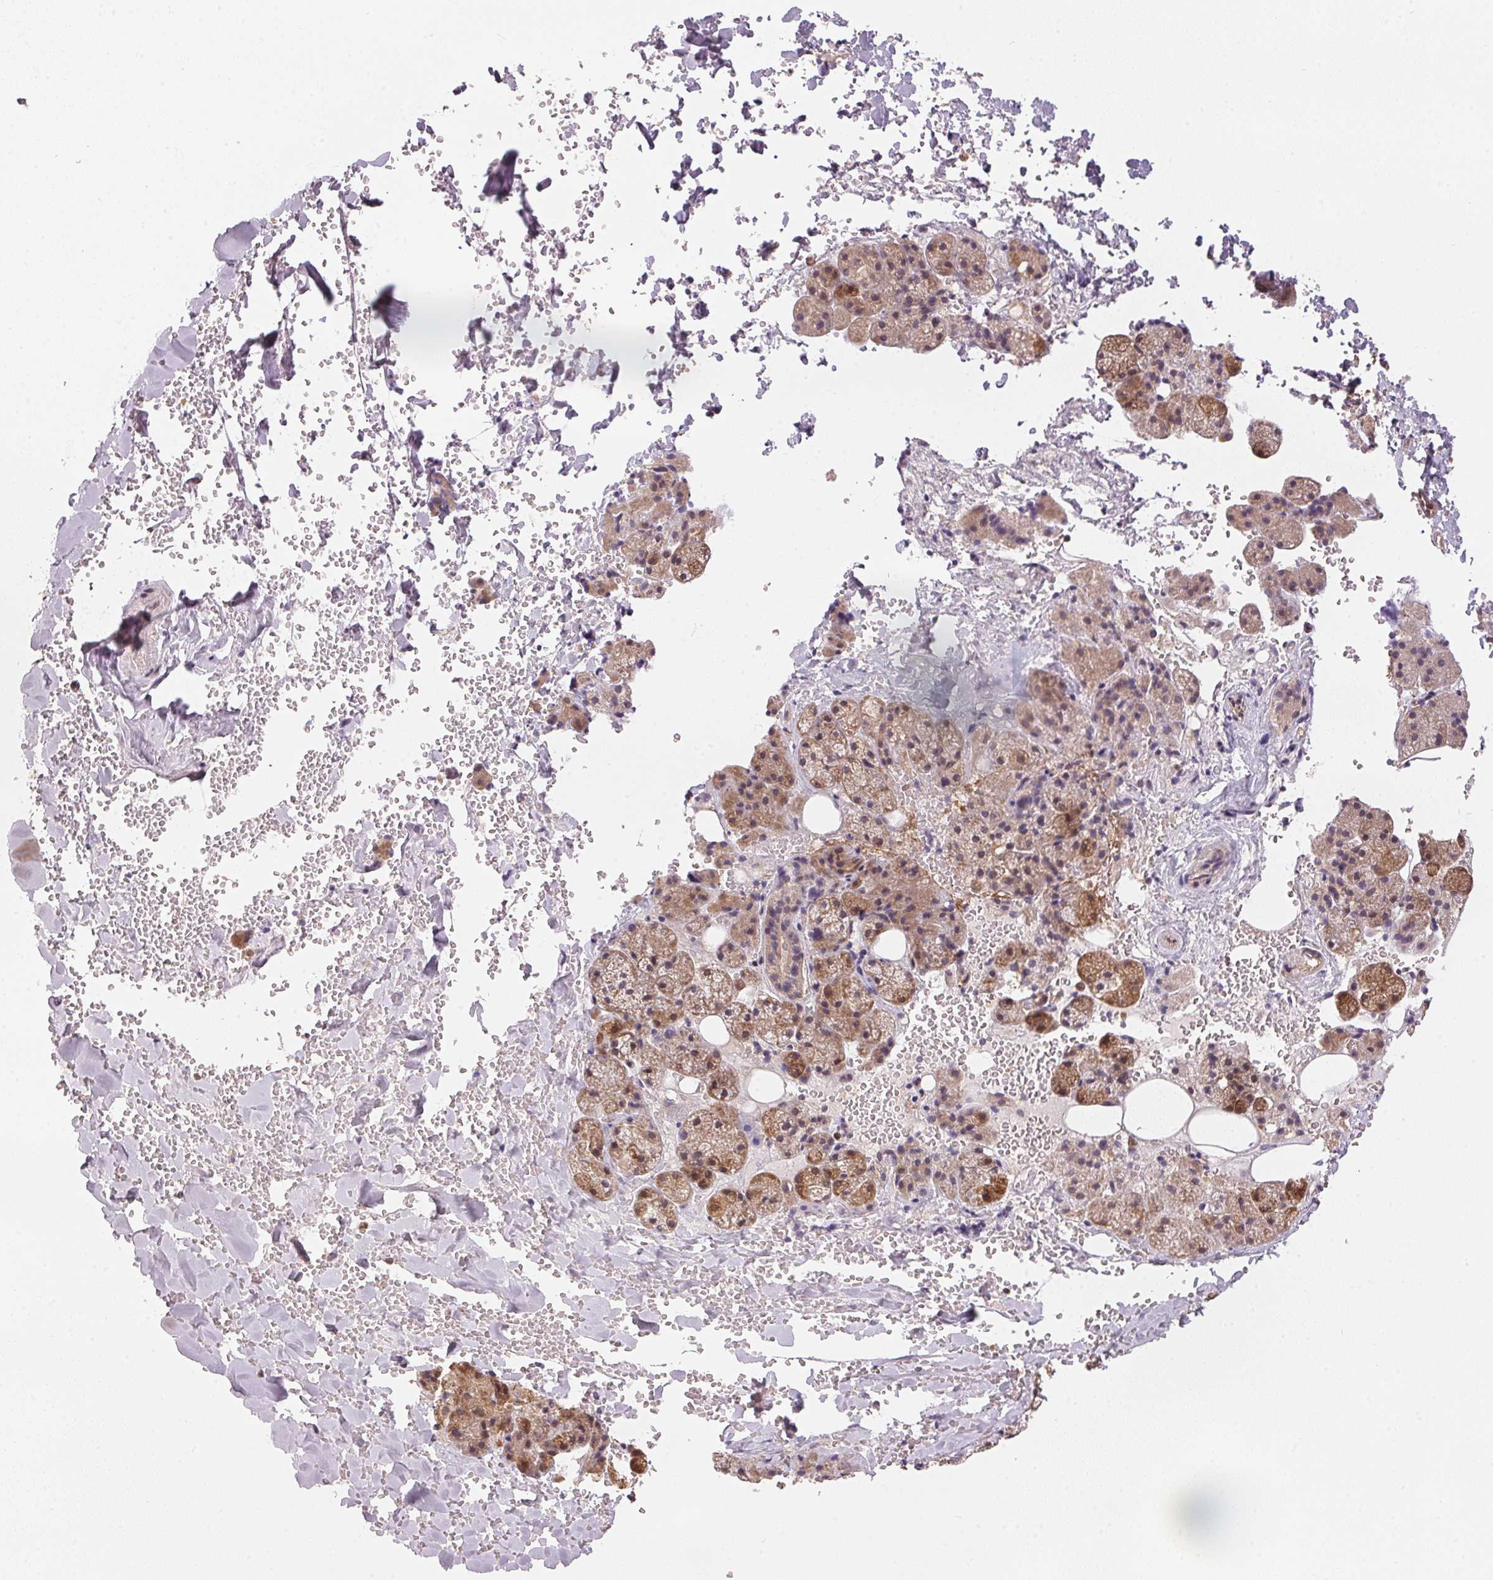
{"staining": {"intensity": "moderate", "quantity": ">75%", "location": "cytoplasmic/membranous"}, "tissue": "salivary gland", "cell_type": "Glandular cells", "image_type": "normal", "snomed": [{"axis": "morphology", "description": "Normal tissue, NOS"}, {"axis": "topography", "description": "Salivary gland"}, {"axis": "topography", "description": "Peripheral nerve tissue"}], "caption": "Immunohistochemistry photomicrograph of normal salivary gland: salivary gland stained using immunohistochemistry (IHC) exhibits medium levels of moderate protein expression localized specifically in the cytoplasmic/membranous of glandular cells, appearing as a cytoplasmic/membranous brown color.", "gene": "STRN4", "patient": {"sex": "male", "age": 38}}